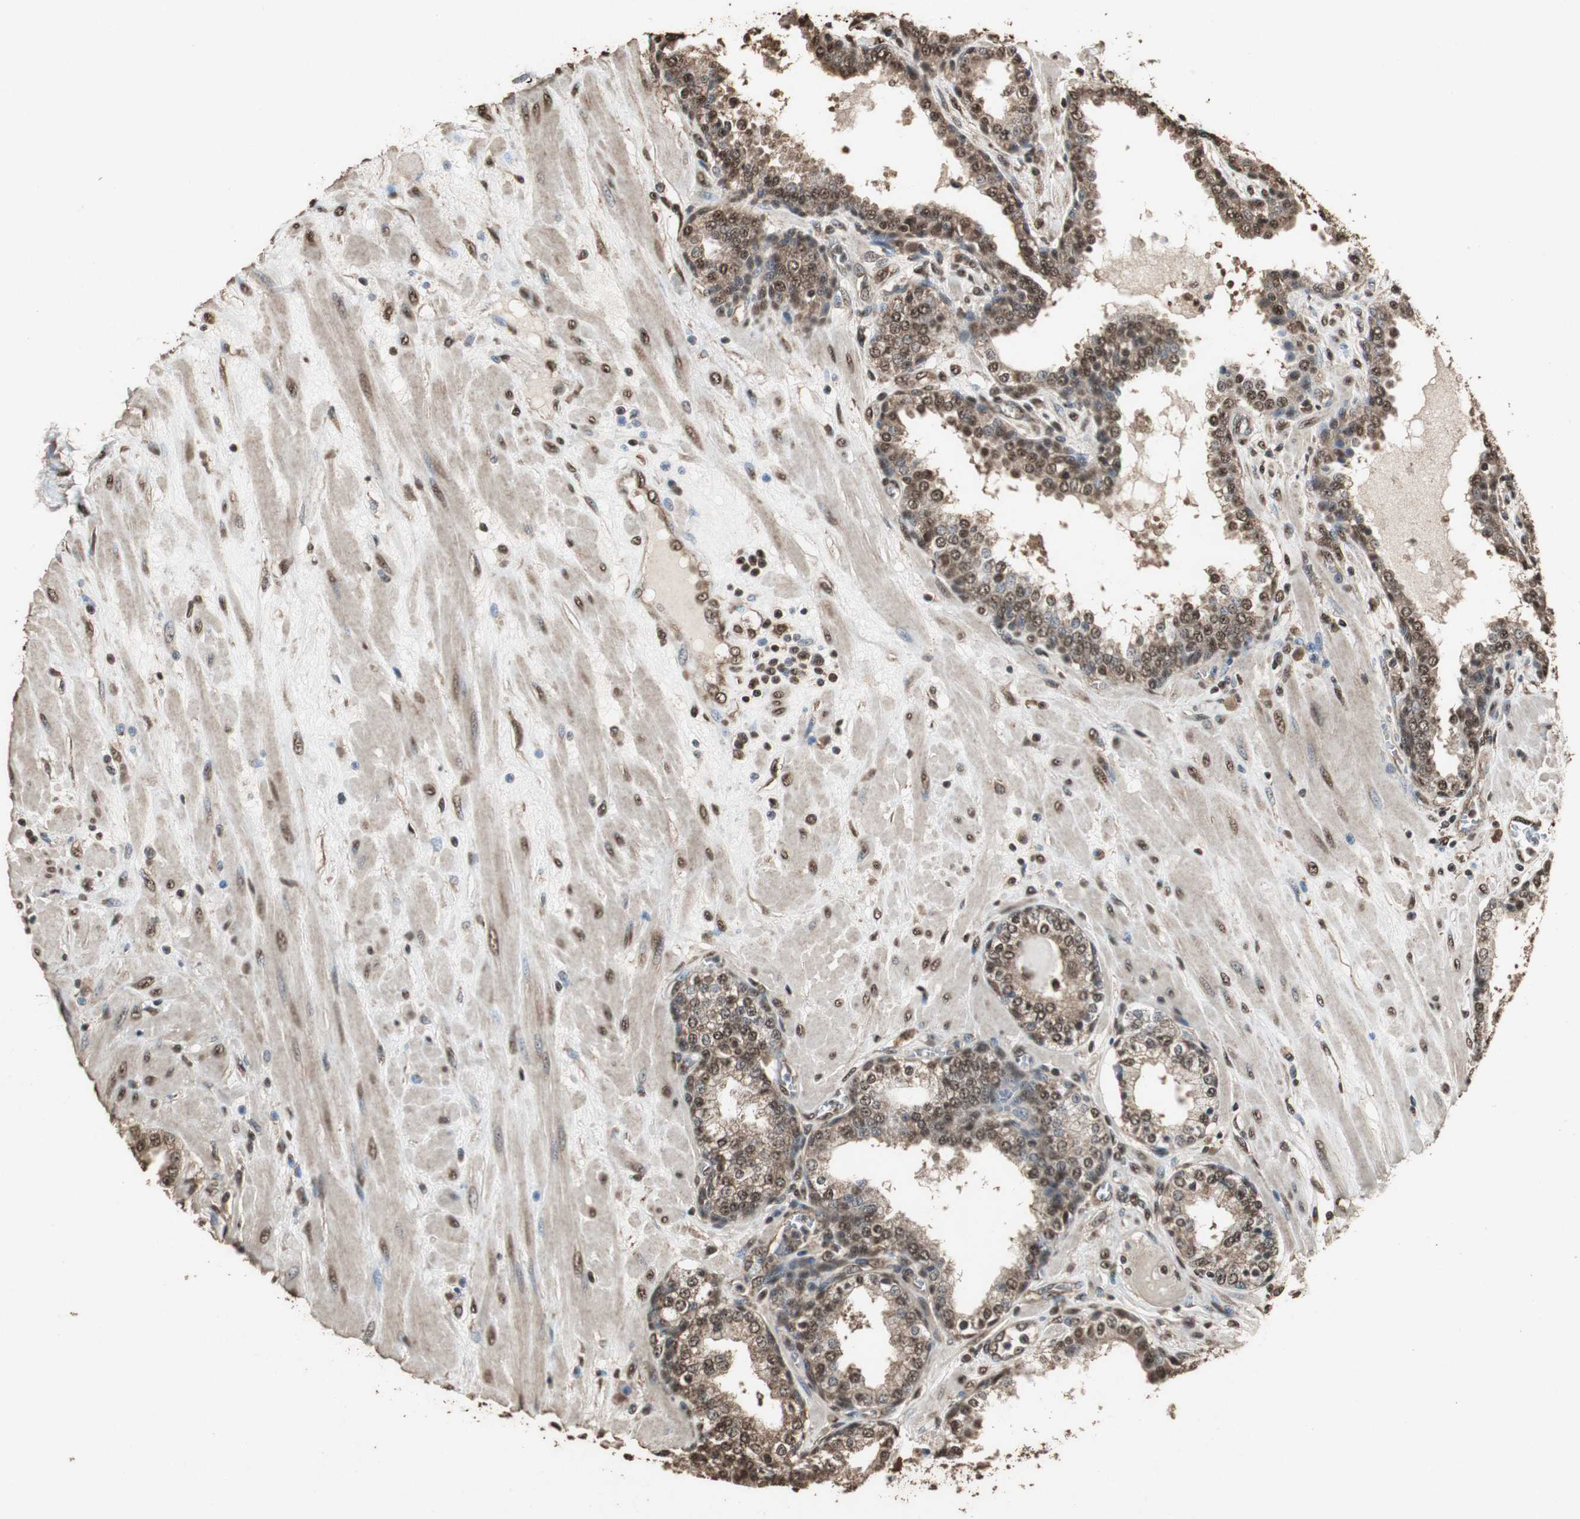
{"staining": {"intensity": "strong", "quantity": ">75%", "location": "cytoplasmic/membranous,nuclear"}, "tissue": "prostate", "cell_type": "Glandular cells", "image_type": "normal", "snomed": [{"axis": "morphology", "description": "Normal tissue, NOS"}, {"axis": "topography", "description": "Prostate"}], "caption": "Immunohistochemical staining of unremarkable human prostate displays >75% levels of strong cytoplasmic/membranous,nuclear protein positivity in about >75% of glandular cells. The protein of interest is stained brown, and the nuclei are stained in blue (DAB (3,3'-diaminobenzidine) IHC with brightfield microscopy, high magnification).", "gene": "PPP1R13B", "patient": {"sex": "male", "age": 51}}